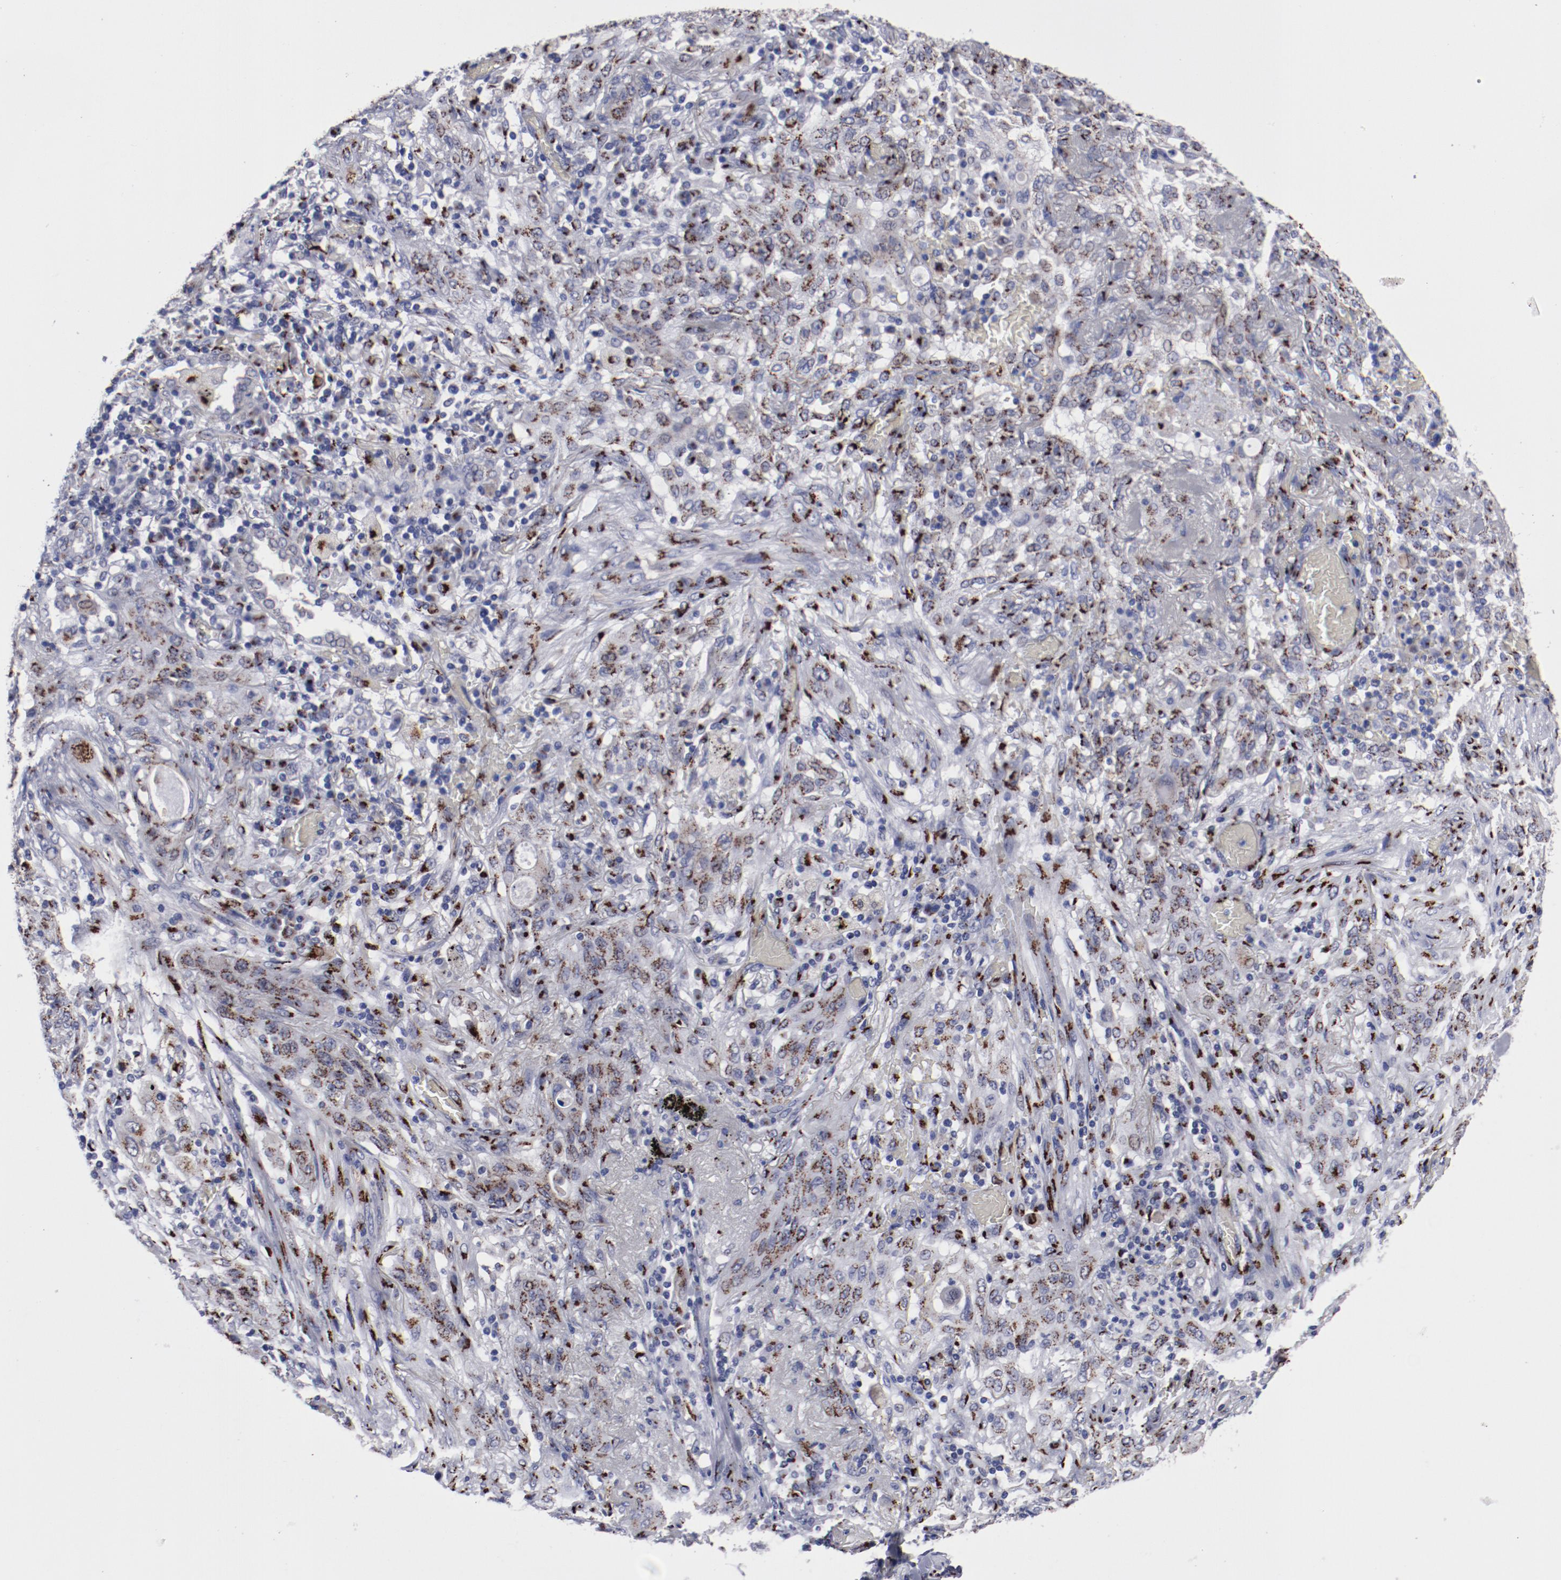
{"staining": {"intensity": "strong", "quantity": ">75%", "location": "cytoplasmic/membranous"}, "tissue": "lung cancer", "cell_type": "Tumor cells", "image_type": "cancer", "snomed": [{"axis": "morphology", "description": "Squamous cell carcinoma, NOS"}, {"axis": "topography", "description": "Lung"}], "caption": "The photomicrograph exhibits staining of lung squamous cell carcinoma, revealing strong cytoplasmic/membranous protein staining (brown color) within tumor cells.", "gene": "GOLIM4", "patient": {"sex": "female", "age": 47}}